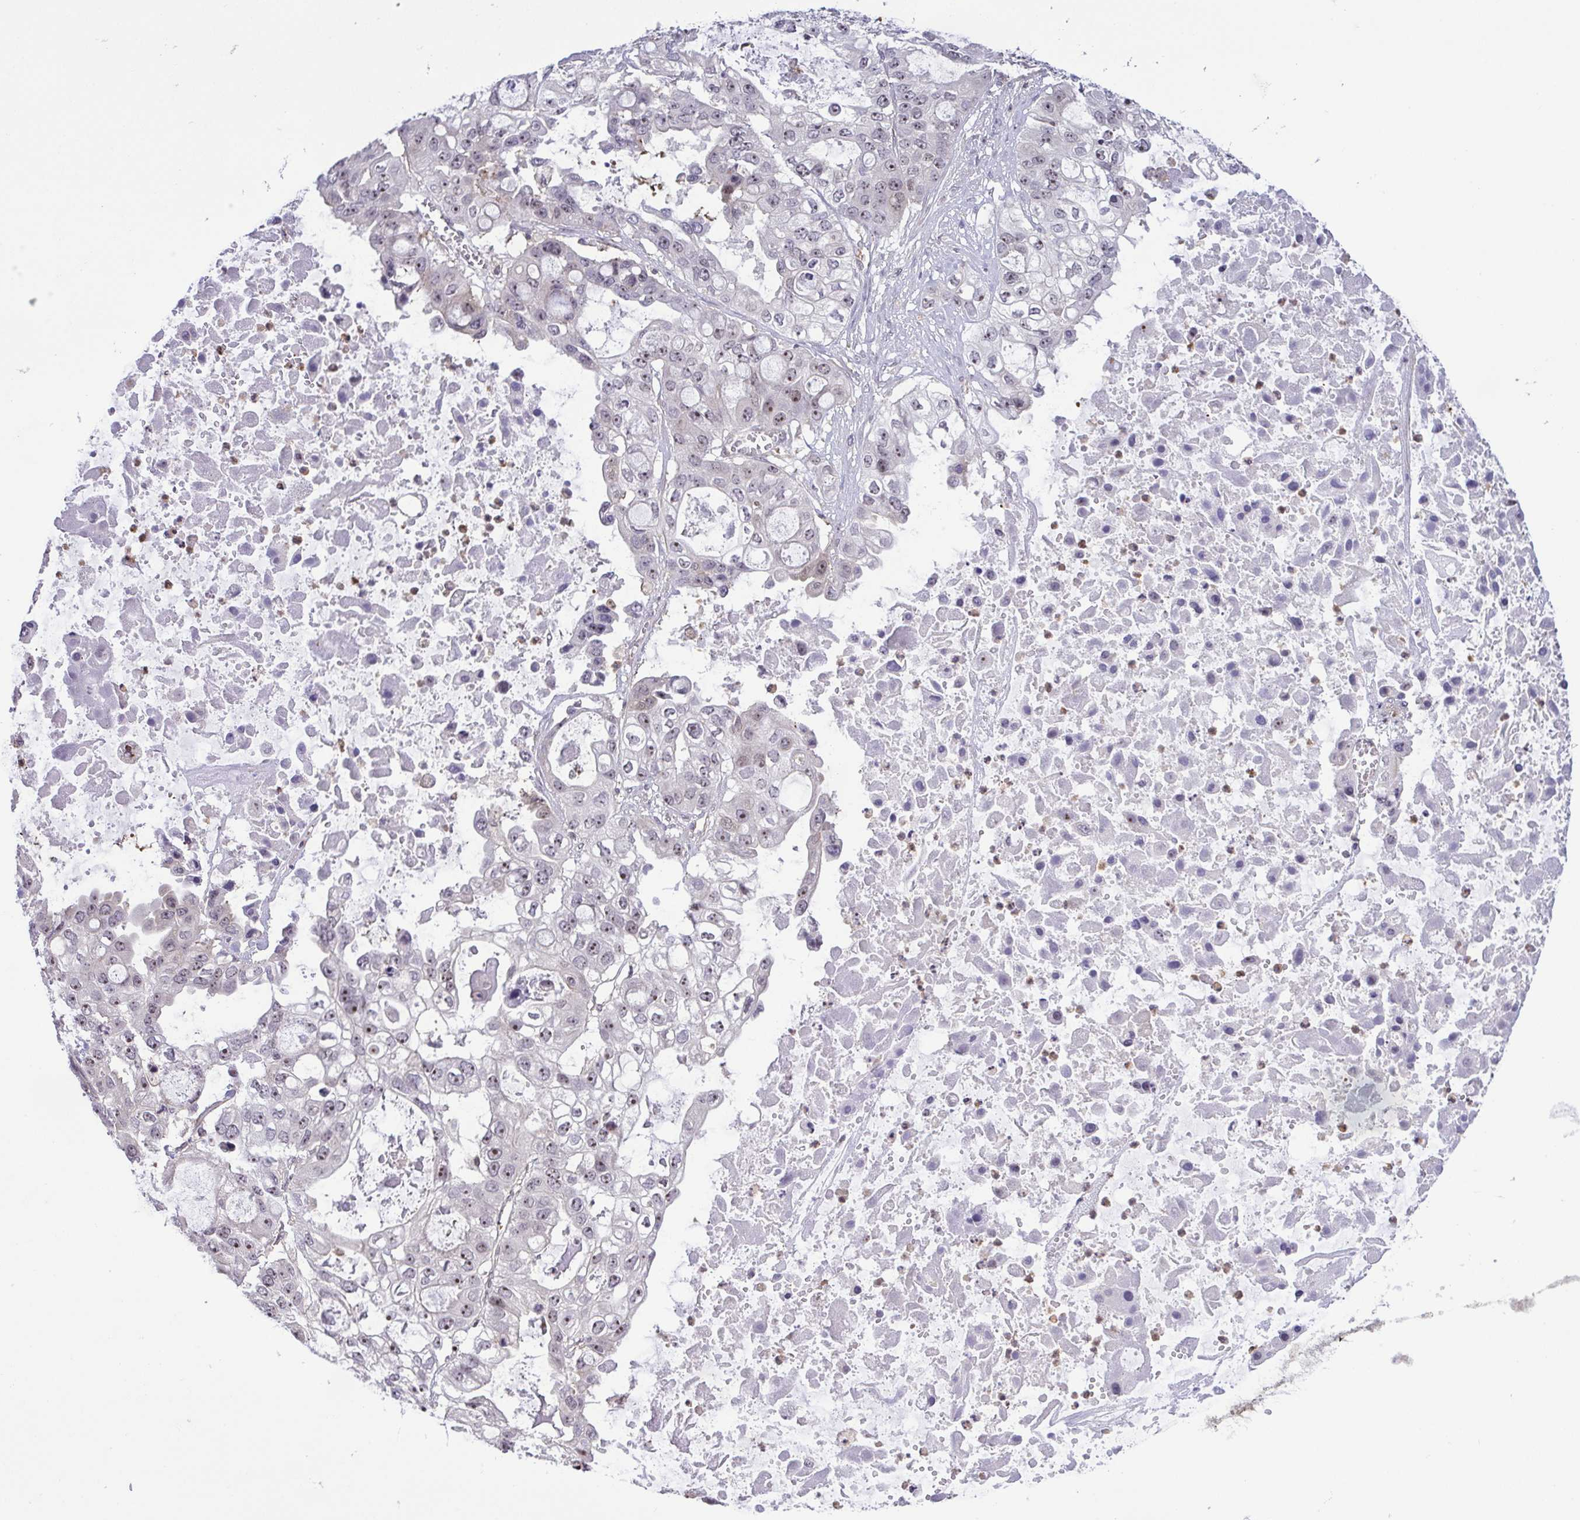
{"staining": {"intensity": "moderate", "quantity": "<25%", "location": "nuclear"}, "tissue": "ovarian cancer", "cell_type": "Tumor cells", "image_type": "cancer", "snomed": [{"axis": "morphology", "description": "Cystadenocarcinoma, serous, NOS"}, {"axis": "topography", "description": "Ovary"}], "caption": "Immunohistochemistry of serous cystadenocarcinoma (ovarian) shows low levels of moderate nuclear staining in approximately <25% of tumor cells. The protein of interest is shown in brown color, while the nuclei are stained blue.", "gene": "RSL24D1", "patient": {"sex": "female", "age": 56}}